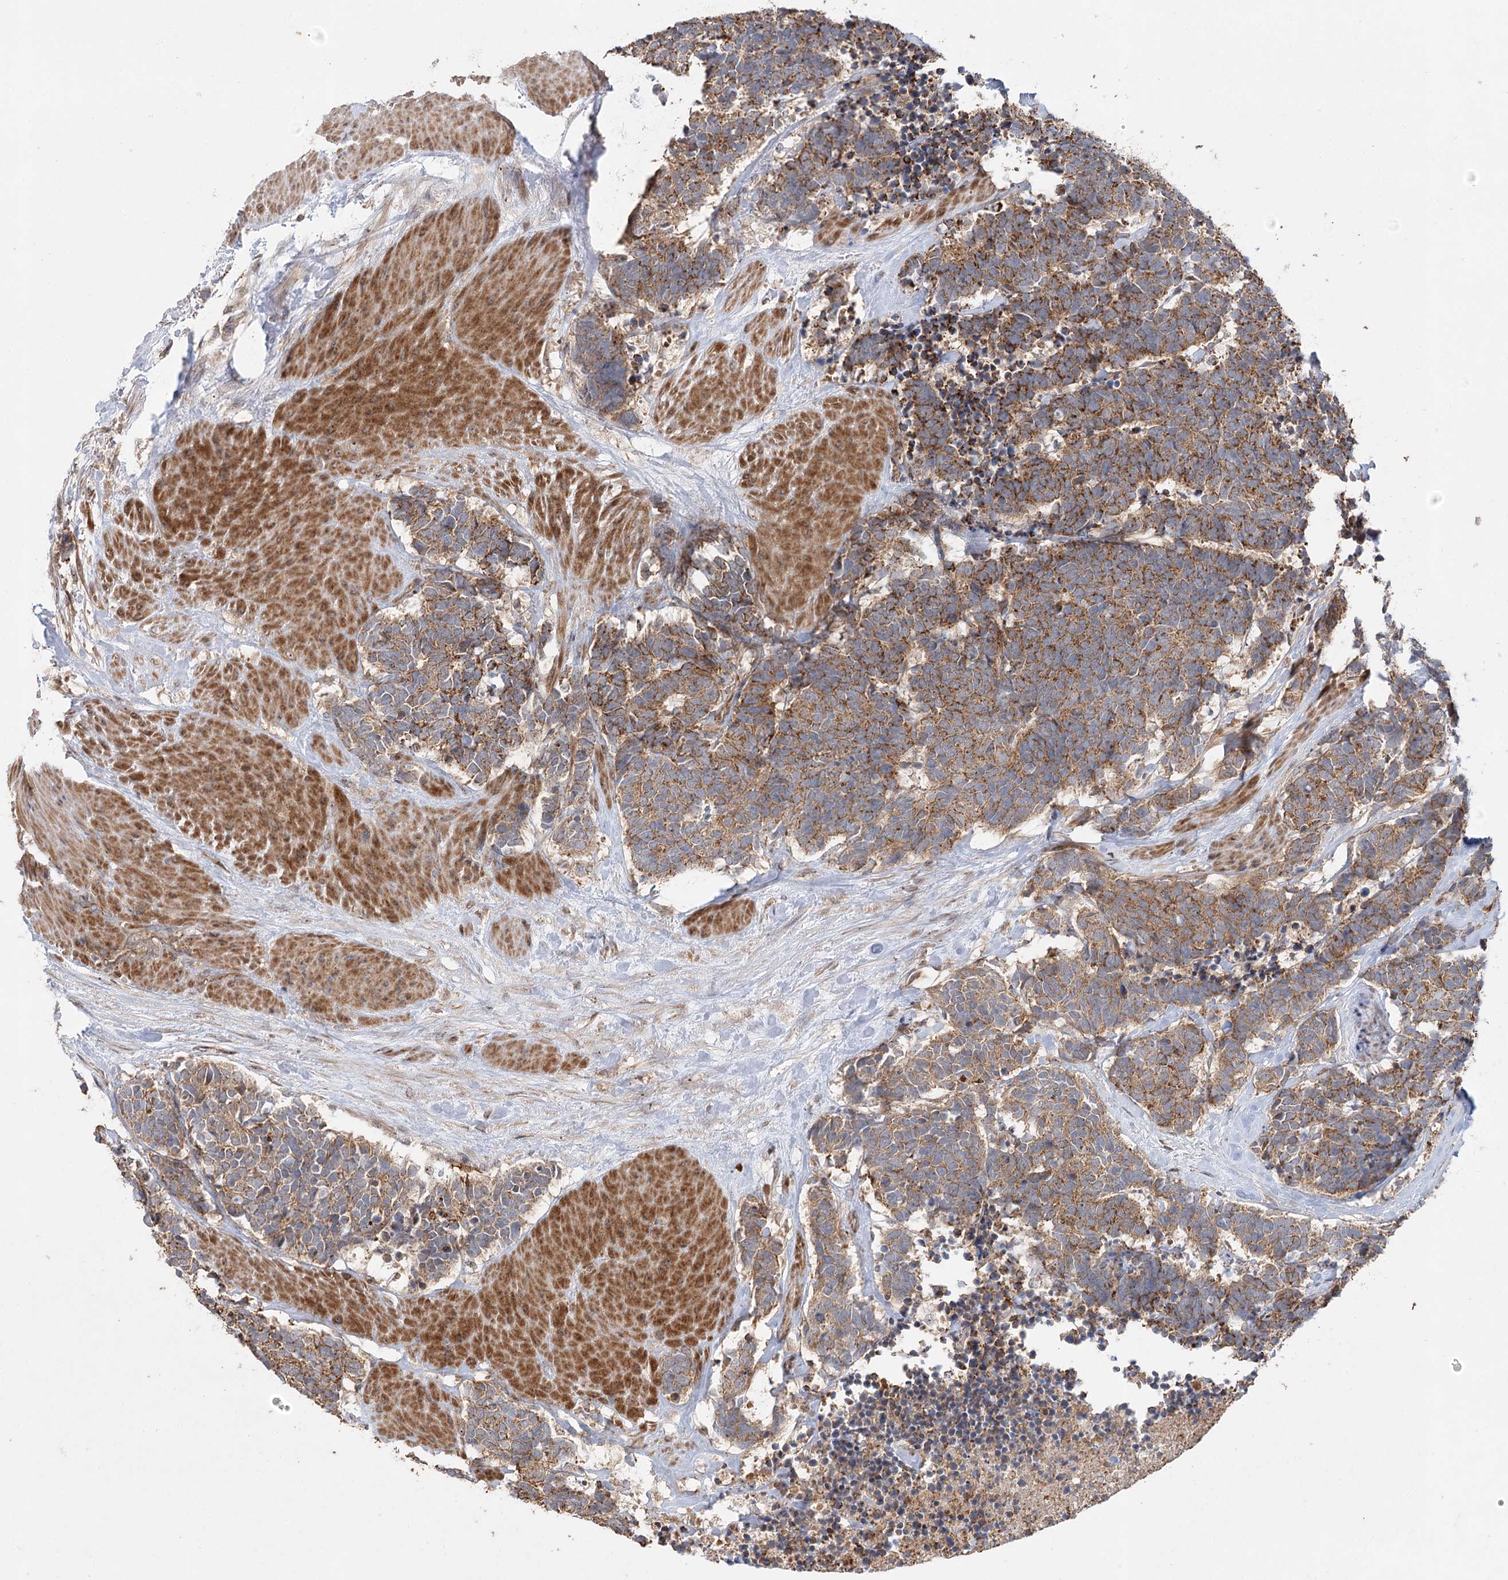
{"staining": {"intensity": "moderate", "quantity": ">75%", "location": "cytoplasmic/membranous"}, "tissue": "carcinoid", "cell_type": "Tumor cells", "image_type": "cancer", "snomed": [{"axis": "morphology", "description": "Carcinoma, NOS"}, {"axis": "morphology", "description": "Carcinoid, malignant, NOS"}, {"axis": "topography", "description": "Urinary bladder"}], "caption": "Immunohistochemical staining of human carcinoid (malignant) shows moderate cytoplasmic/membranous protein staining in approximately >75% of tumor cells. The staining was performed using DAB to visualize the protein expression in brown, while the nuclei were stained in blue with hematoxylin (Magnification: 20x).", "gene": "RAPGEF6", "patient": {"sex": "male", "age": 57}}